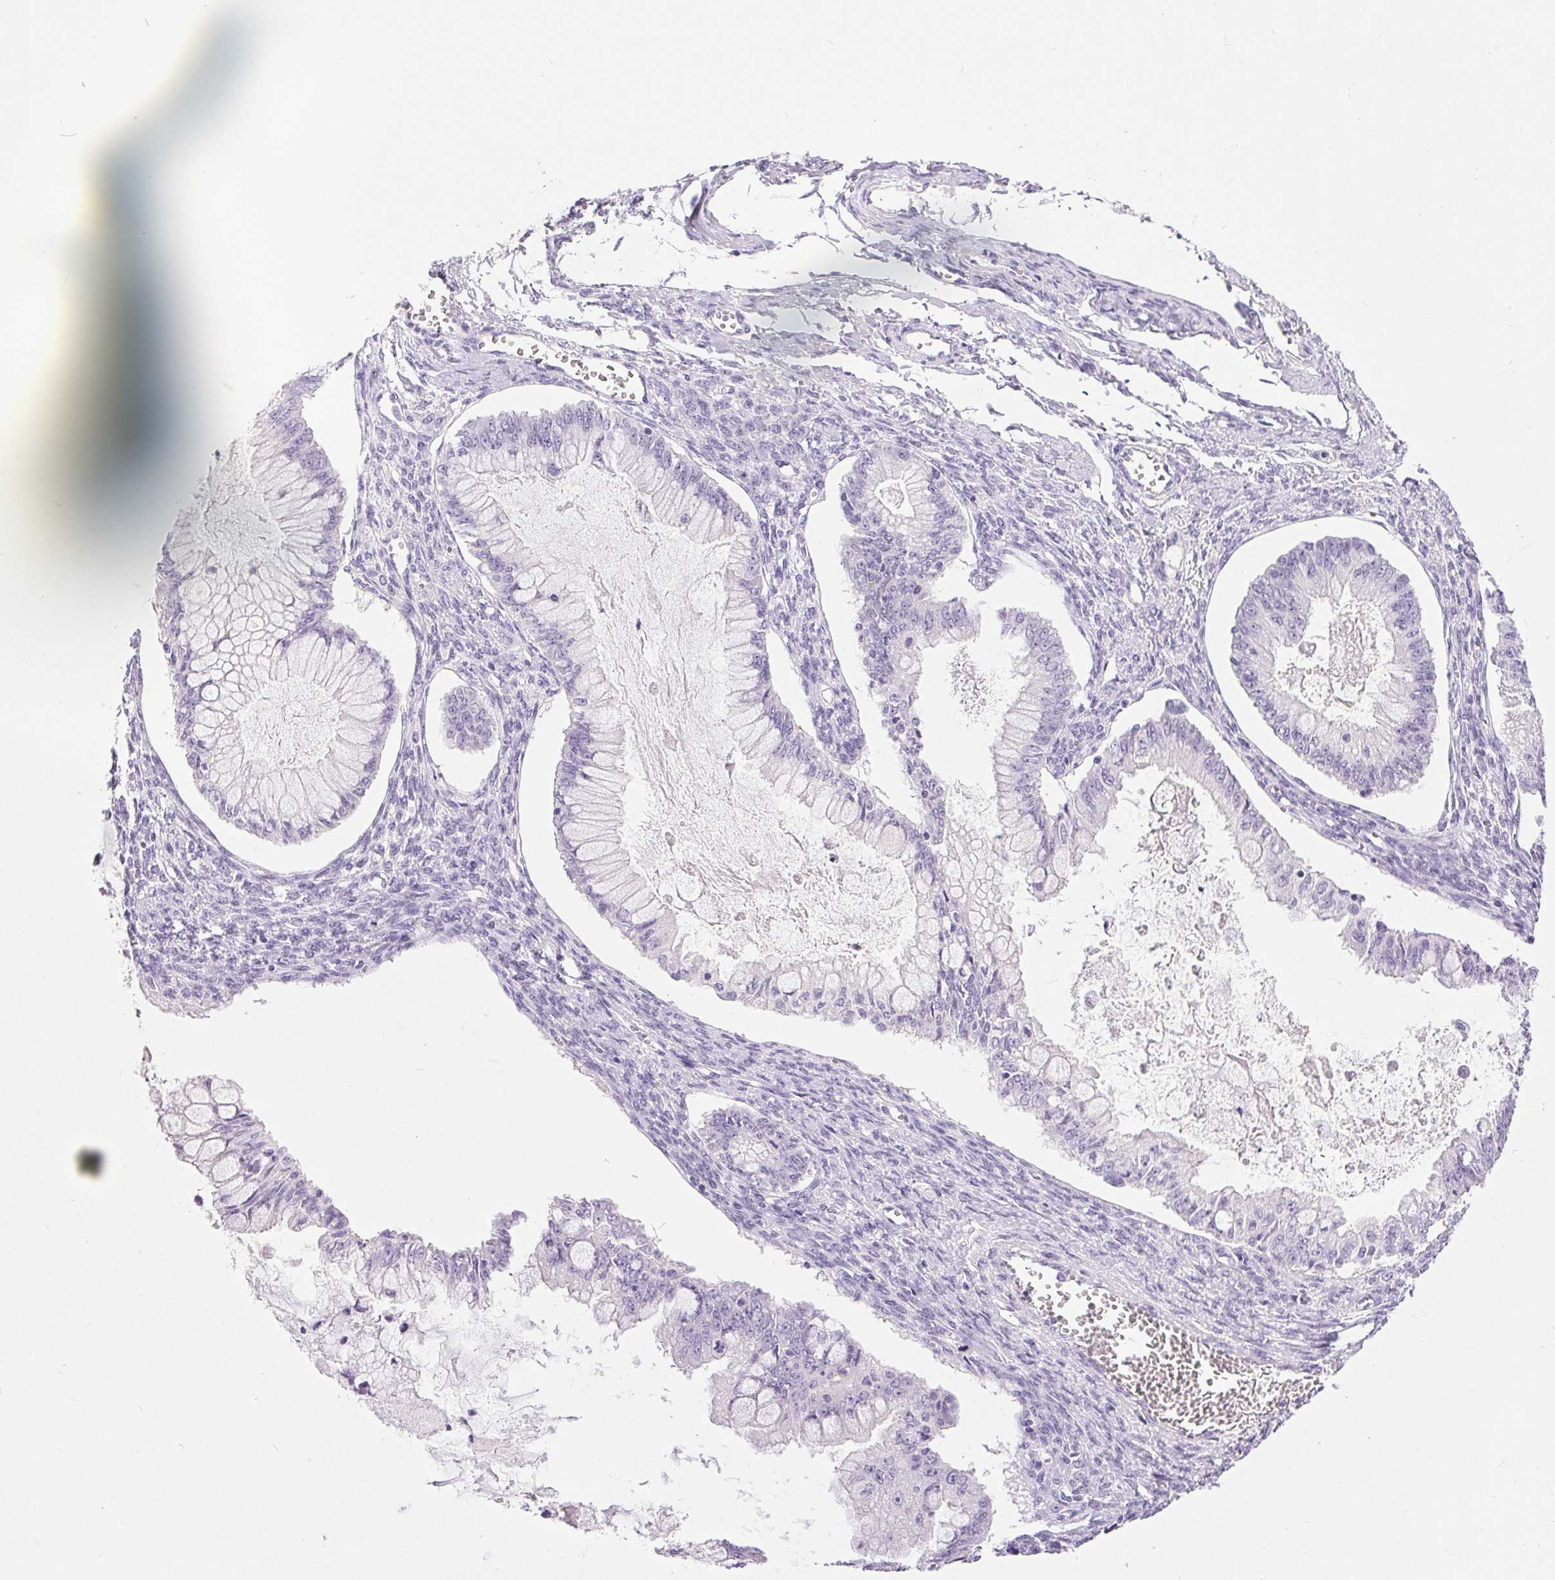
{"staining": {"intensity": "negative", "quantity": "none", "location": "none"}, "tissue": "ovarian cancer", "cell_type": "Tumor cells", "image_type": "cancer", "snomed": [{"axis": "morphology", "description": "Cystadenocarcinoma, mucinous, NOS"}, {"axis": "topography", "description": "Ovary"}], "caption": "An IHC image of ovarian cancer (mucinous cystadenocarcinoma) is shown. There is no staining in tumor cells of ovarian cancer (mucinous cystadenocarcinoma).", "gene": "XDH", "patient": {"sex": "female", "age": 34}}